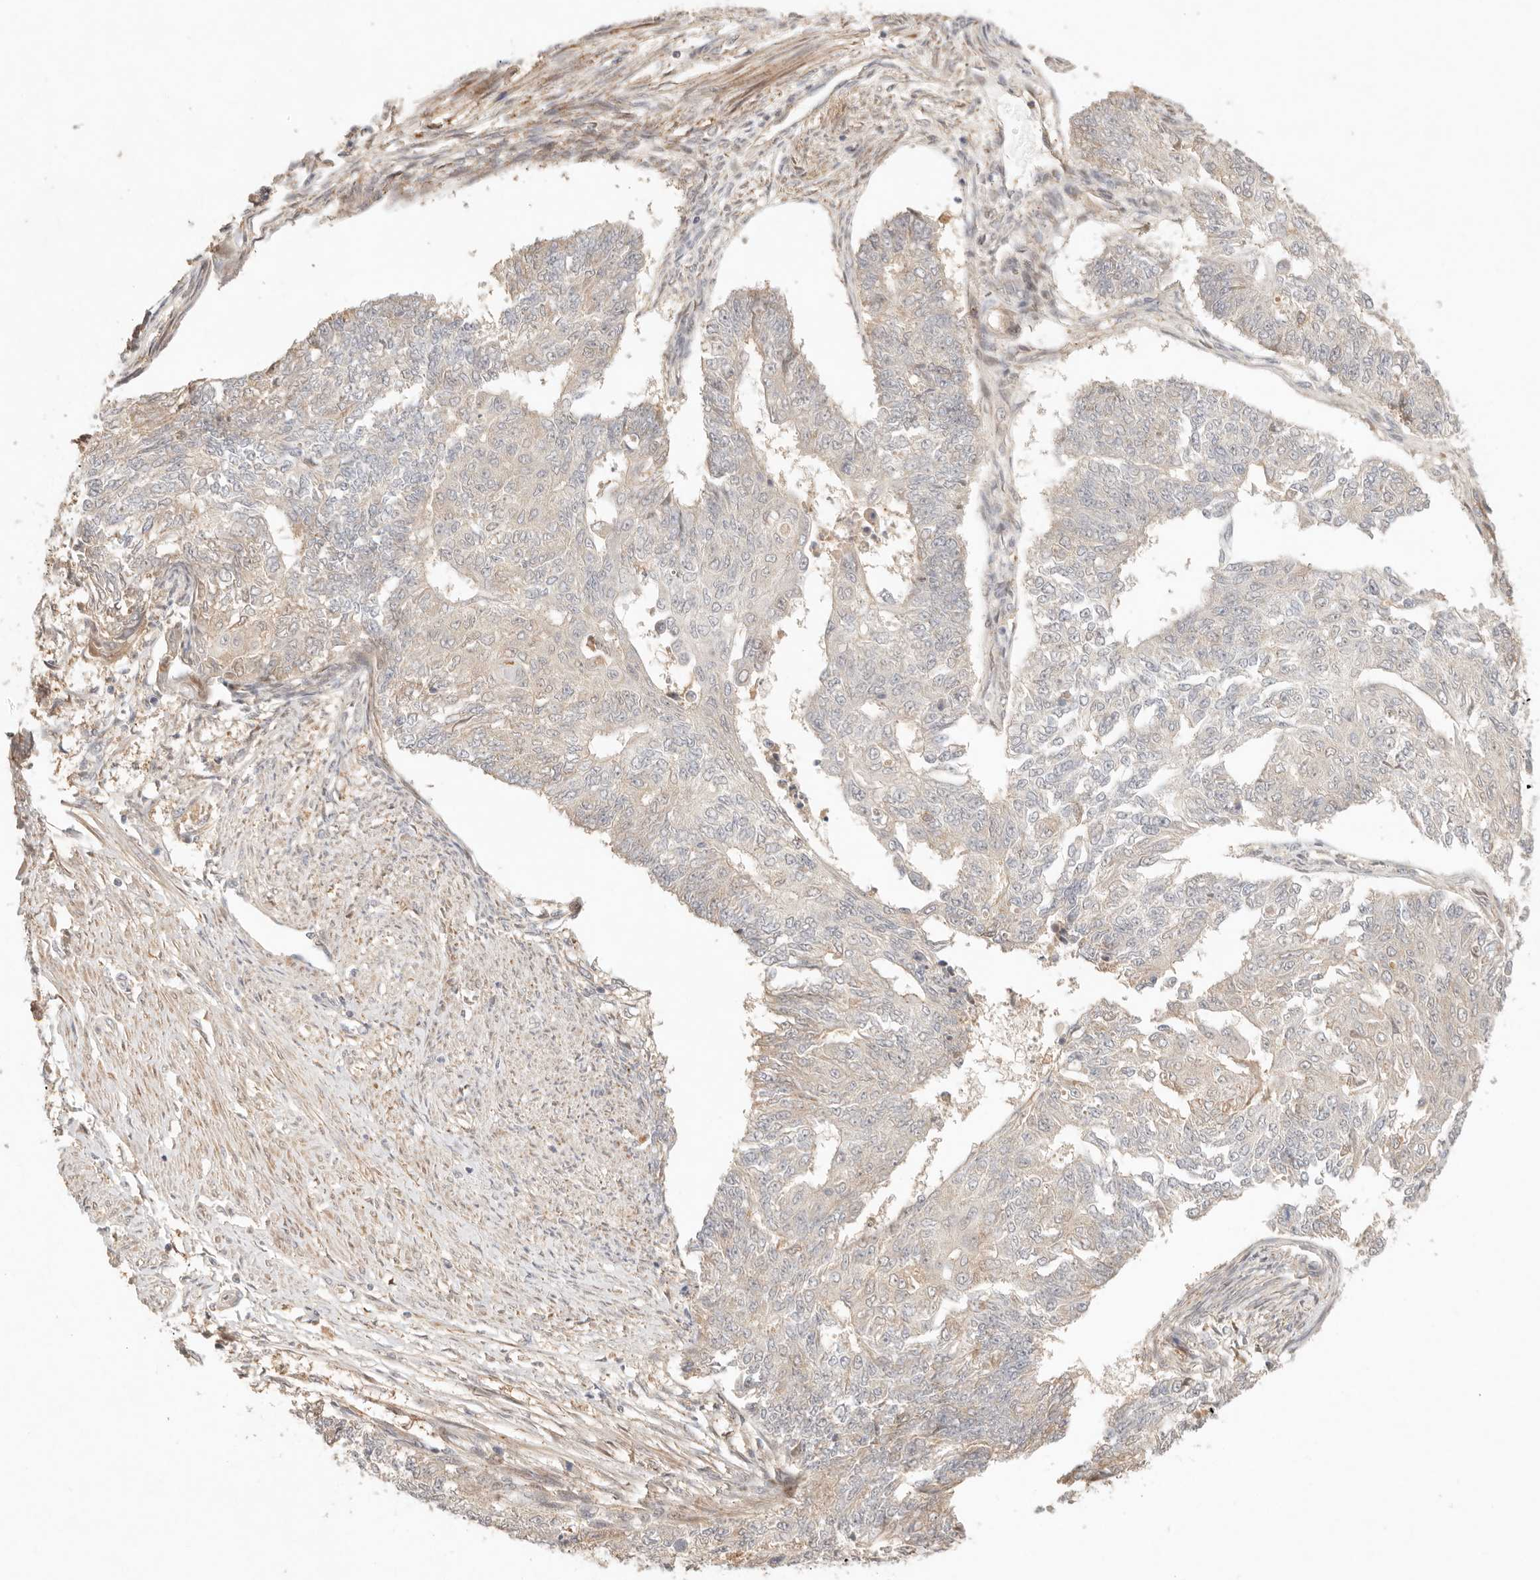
{"staining": {"intensity": "negative", "quantity": "none", "location": "none"}, "tissue": "endometrial cancer", "cell_type": "Tumor cells", "image_type": "cancer", "snomed": [{"axis": "morphology", "description": "Adenocarcinoma, NOS"}, {"axis": "topography", "description": "Endometrium"}], "caption": "Immunohistochemistry photomicrograph of neoplastic tissue: endometrial cancer stained with DAB (3,3'-diaminobenzidine) reveals no significant protein staining in tumor cells.", "gene": "PHLDA3", "patient": {"sex": "female", "age": 32}}